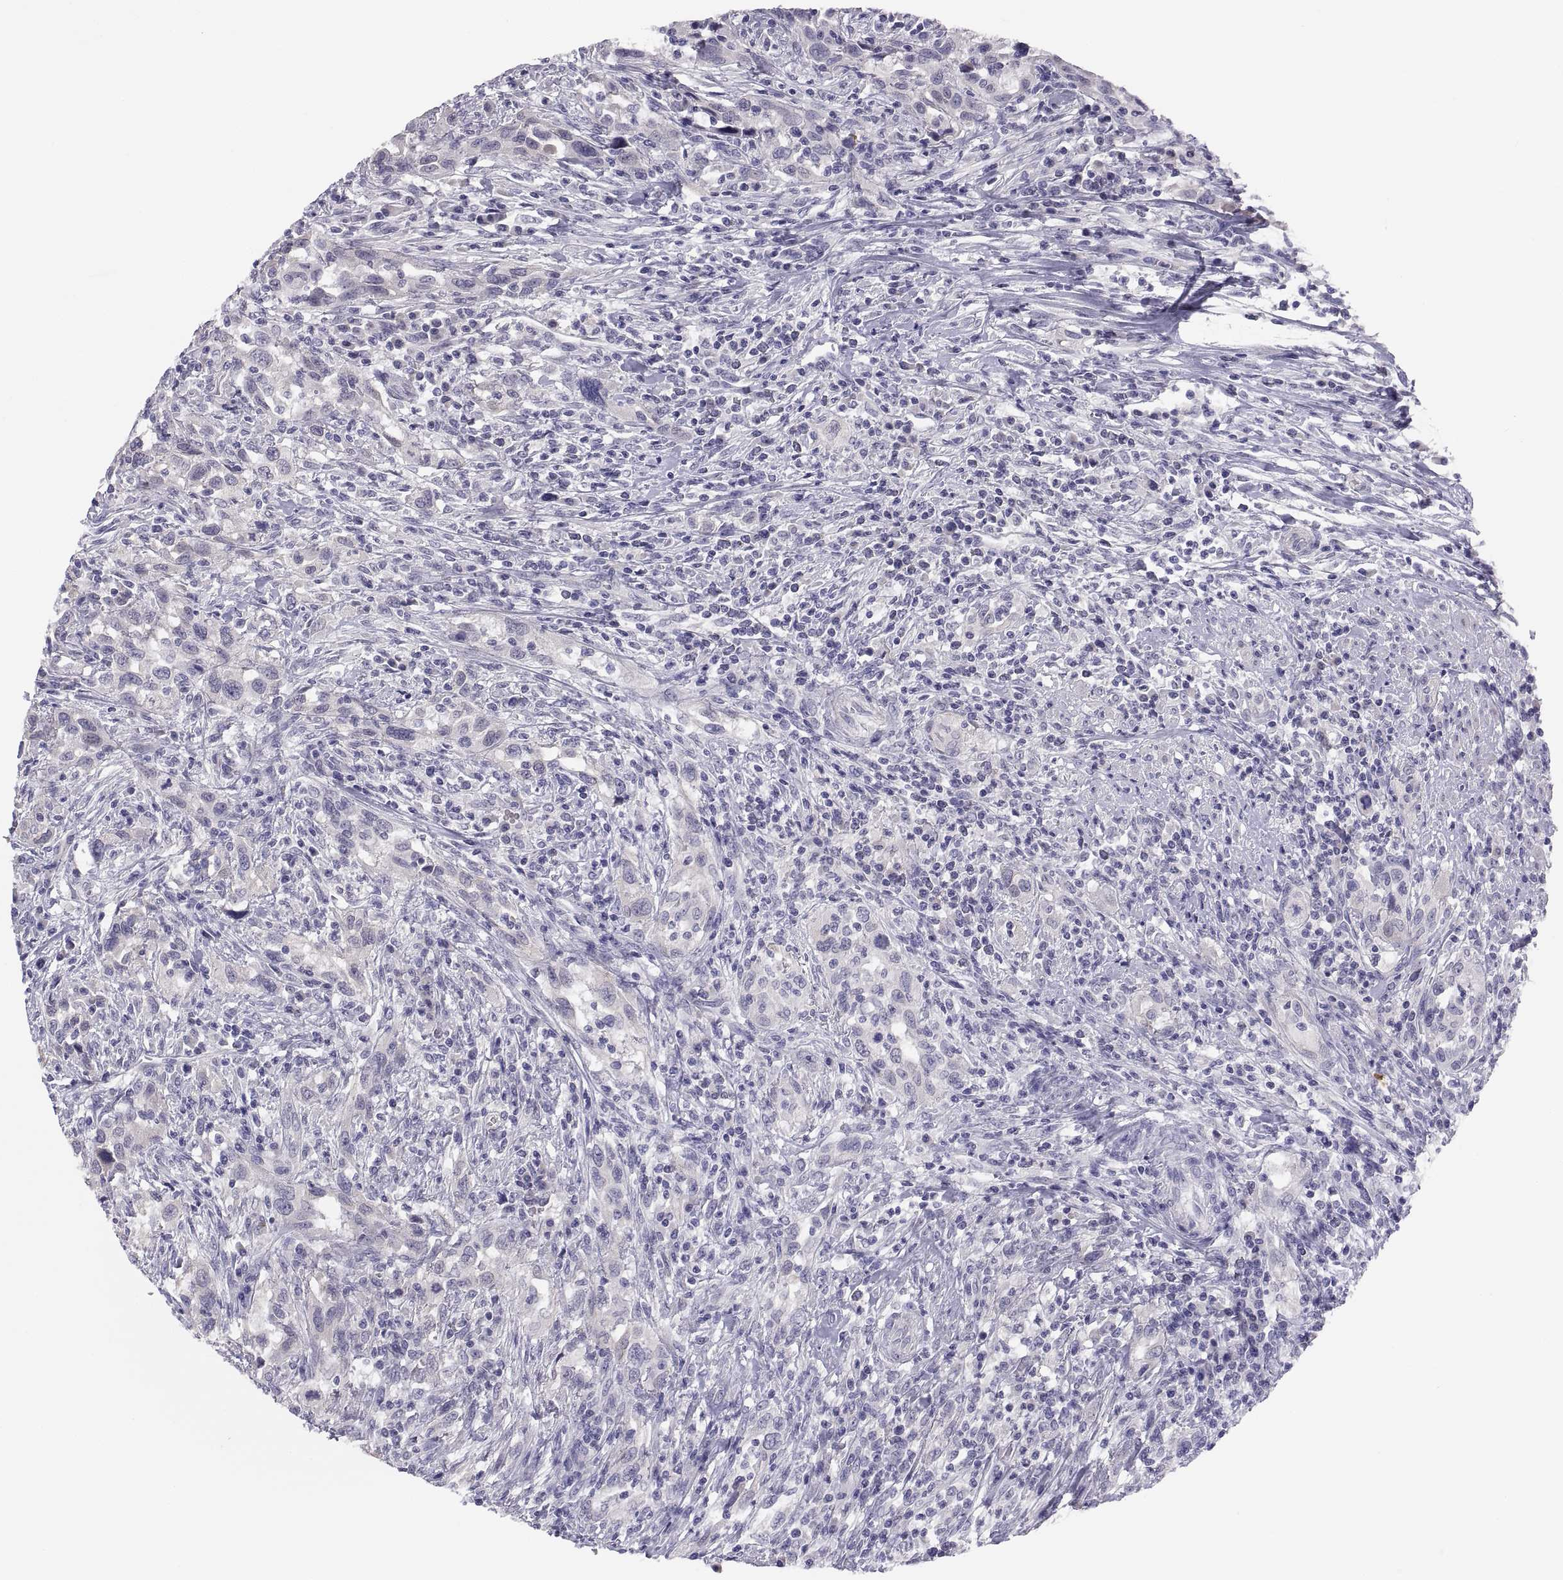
{"staining": {"intensity": "negative", "quantity": "none", "location": "none"}, "tissue": "urothelial cancer", "cell_type": "Tumor cells", "image_type": "cancer", "snomed": [{"axis": "morphology", "description": "Urothelial carcinoma, NOS"}, {"axis": "morphology", "description": "Urothelial carcinoma, High grade"}, {"axis": "topography", "description": "Urinary bladder"}], "caption": "A photomicrograph of human urothelial carcinoma (high-grade) is negative for staining in tumor cells. (DAB IHC visualized using brightfield microscopy, high magnification).", "gene": "STRC", "patient": {"sex": "female", "age": 64}}